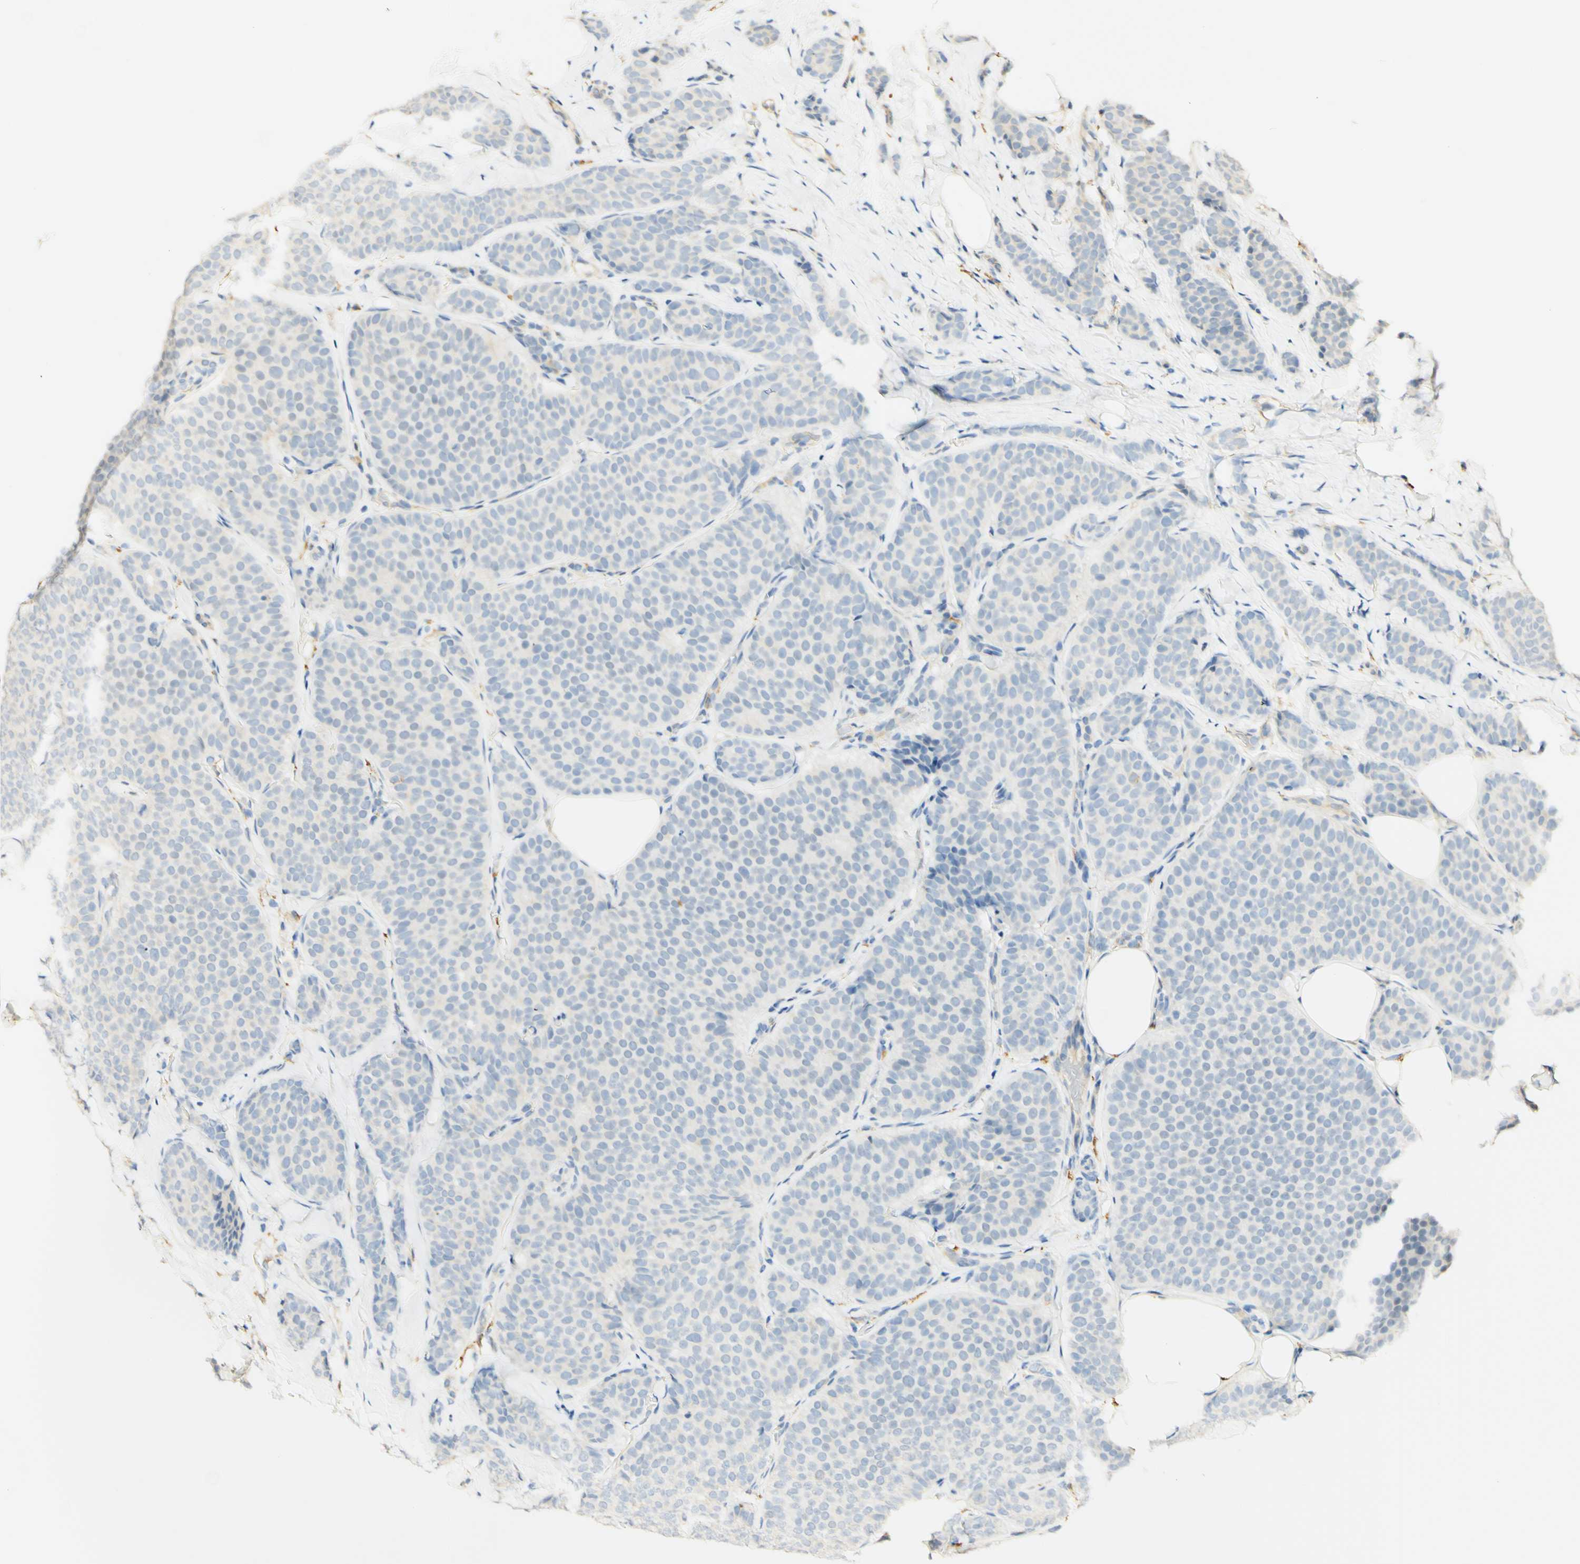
{"staining": {"intensity": "negative", "quantity": "none", "location": "none"}, "tissue": "breast cancer", "cell_type": "Tumor cells", "image_type": "cancer", "snomed": [{"axis": "morphology", "description": "Lobular carcinoma"}, {"axis": "topography", "description": "Skin"}, {"axis": "topography", "description": "Breast"}], "caption": "Immunohistochemistry (IHC) histopathology image of neoplastic tissue: breast cancer stained with DAB reveals no significant protein positivity in tumor cells. The staining was performed using DAB (3,3'-diaminobenzidine) to visualize the protein expression in brown, while the nuclei were stained in blue with hematoxylin (Magnification: 20x).", "gene": "FCGRT", "patient": {"sex": "female", "age": 46}}